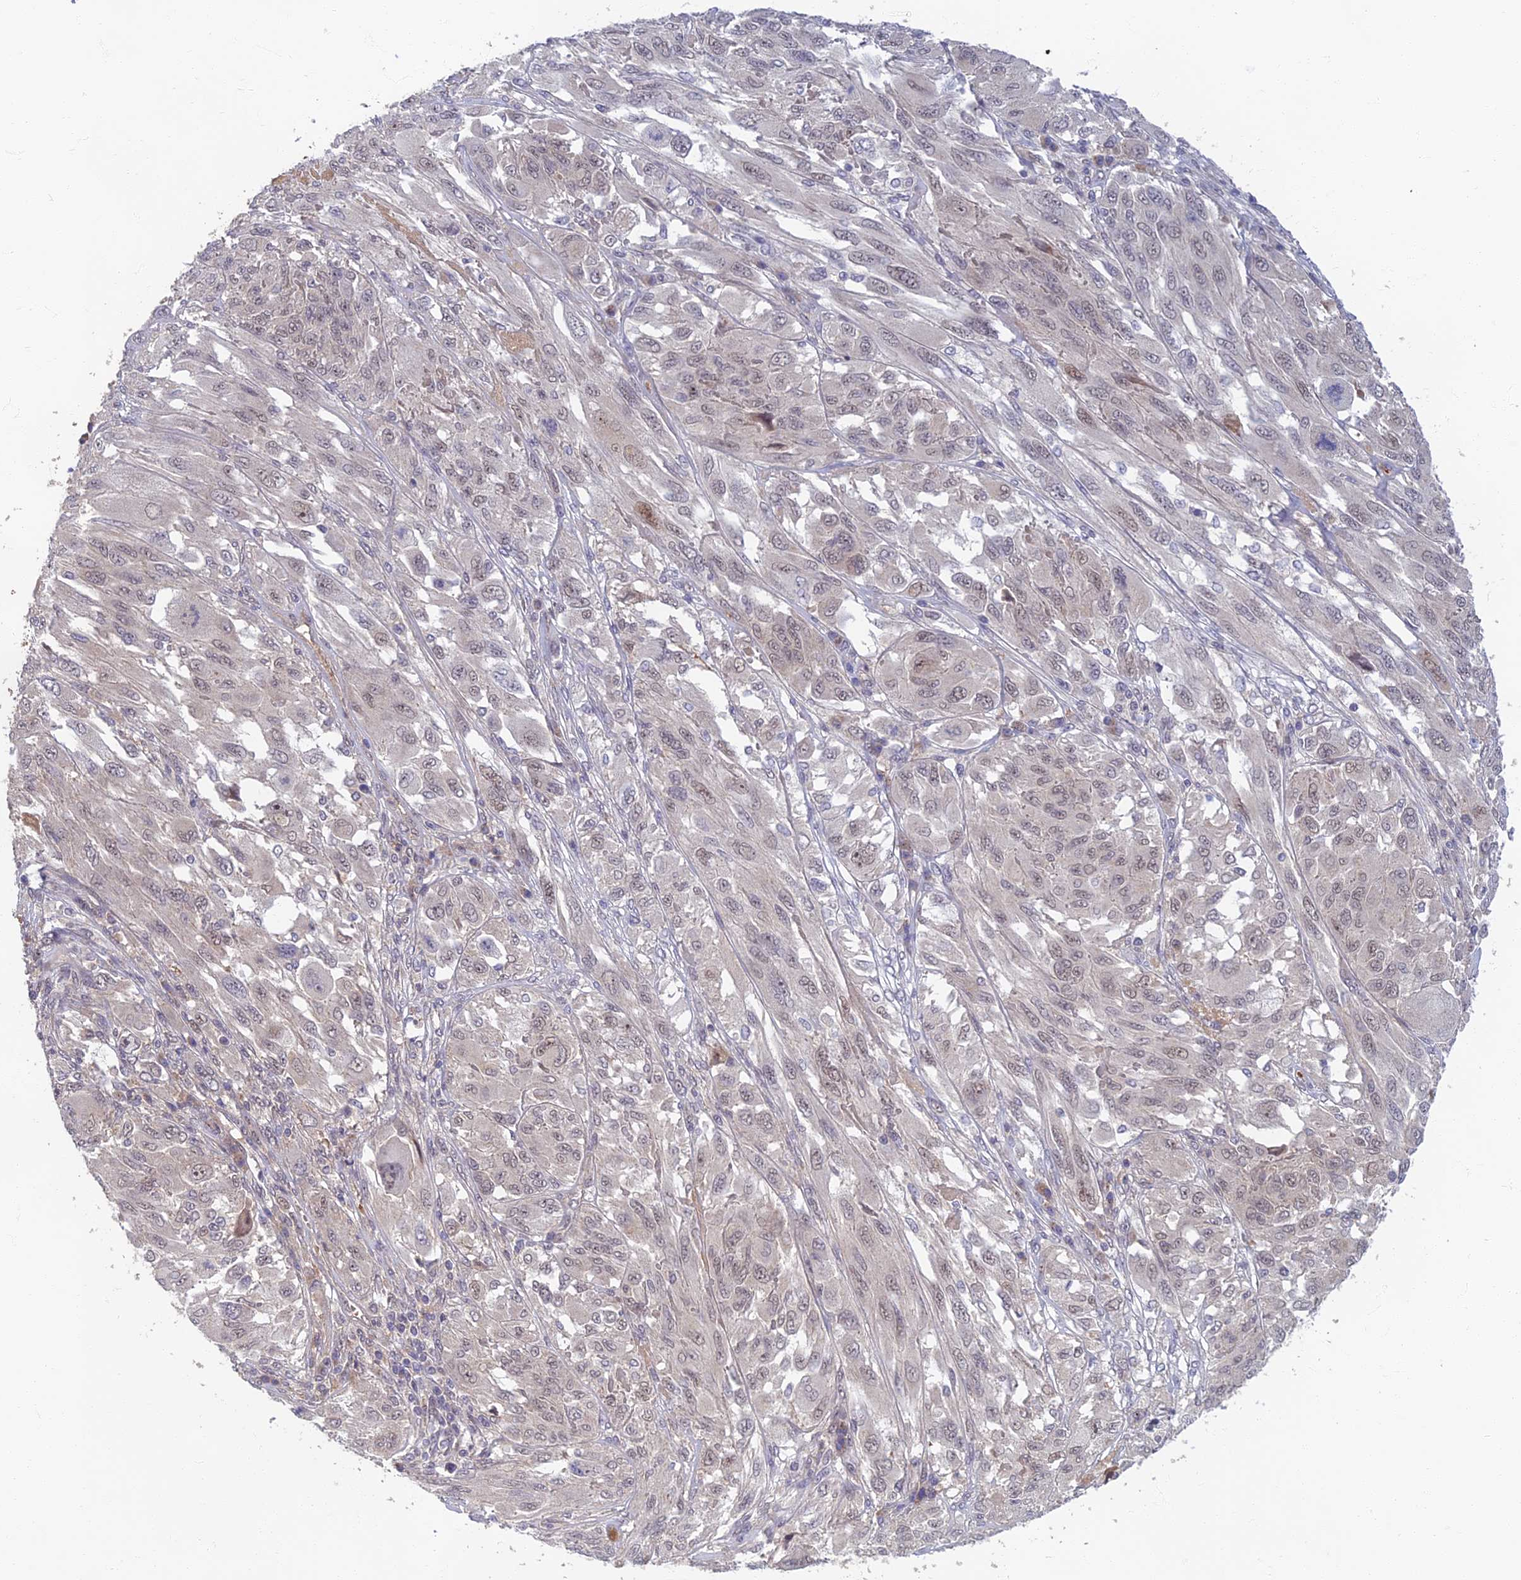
{"staining": {"intensity": "weak", "quantity": "<25%", "location": "nuclear"}, "tissue": "melanoma", "cell_type": "Tumor cells", "image_type": "cancer", "snomed": [{"axis": "morphology", "description": "Malignant melanoma, NOS"}, {"axis": "topography", "description": "Skin"}], "caption": "This is a micrograph of immunohistochemistry staining of melanoma, which shows no staining in tumor cells. Brightfield microscopy of immunohistochemistry stained with DAB (3,3'-diaminobenzidine) (brown) and hematoxylin (blue), captured at high magnification.", "gene": "EARS2", "patient": {"sex": "female", "age": 91}}